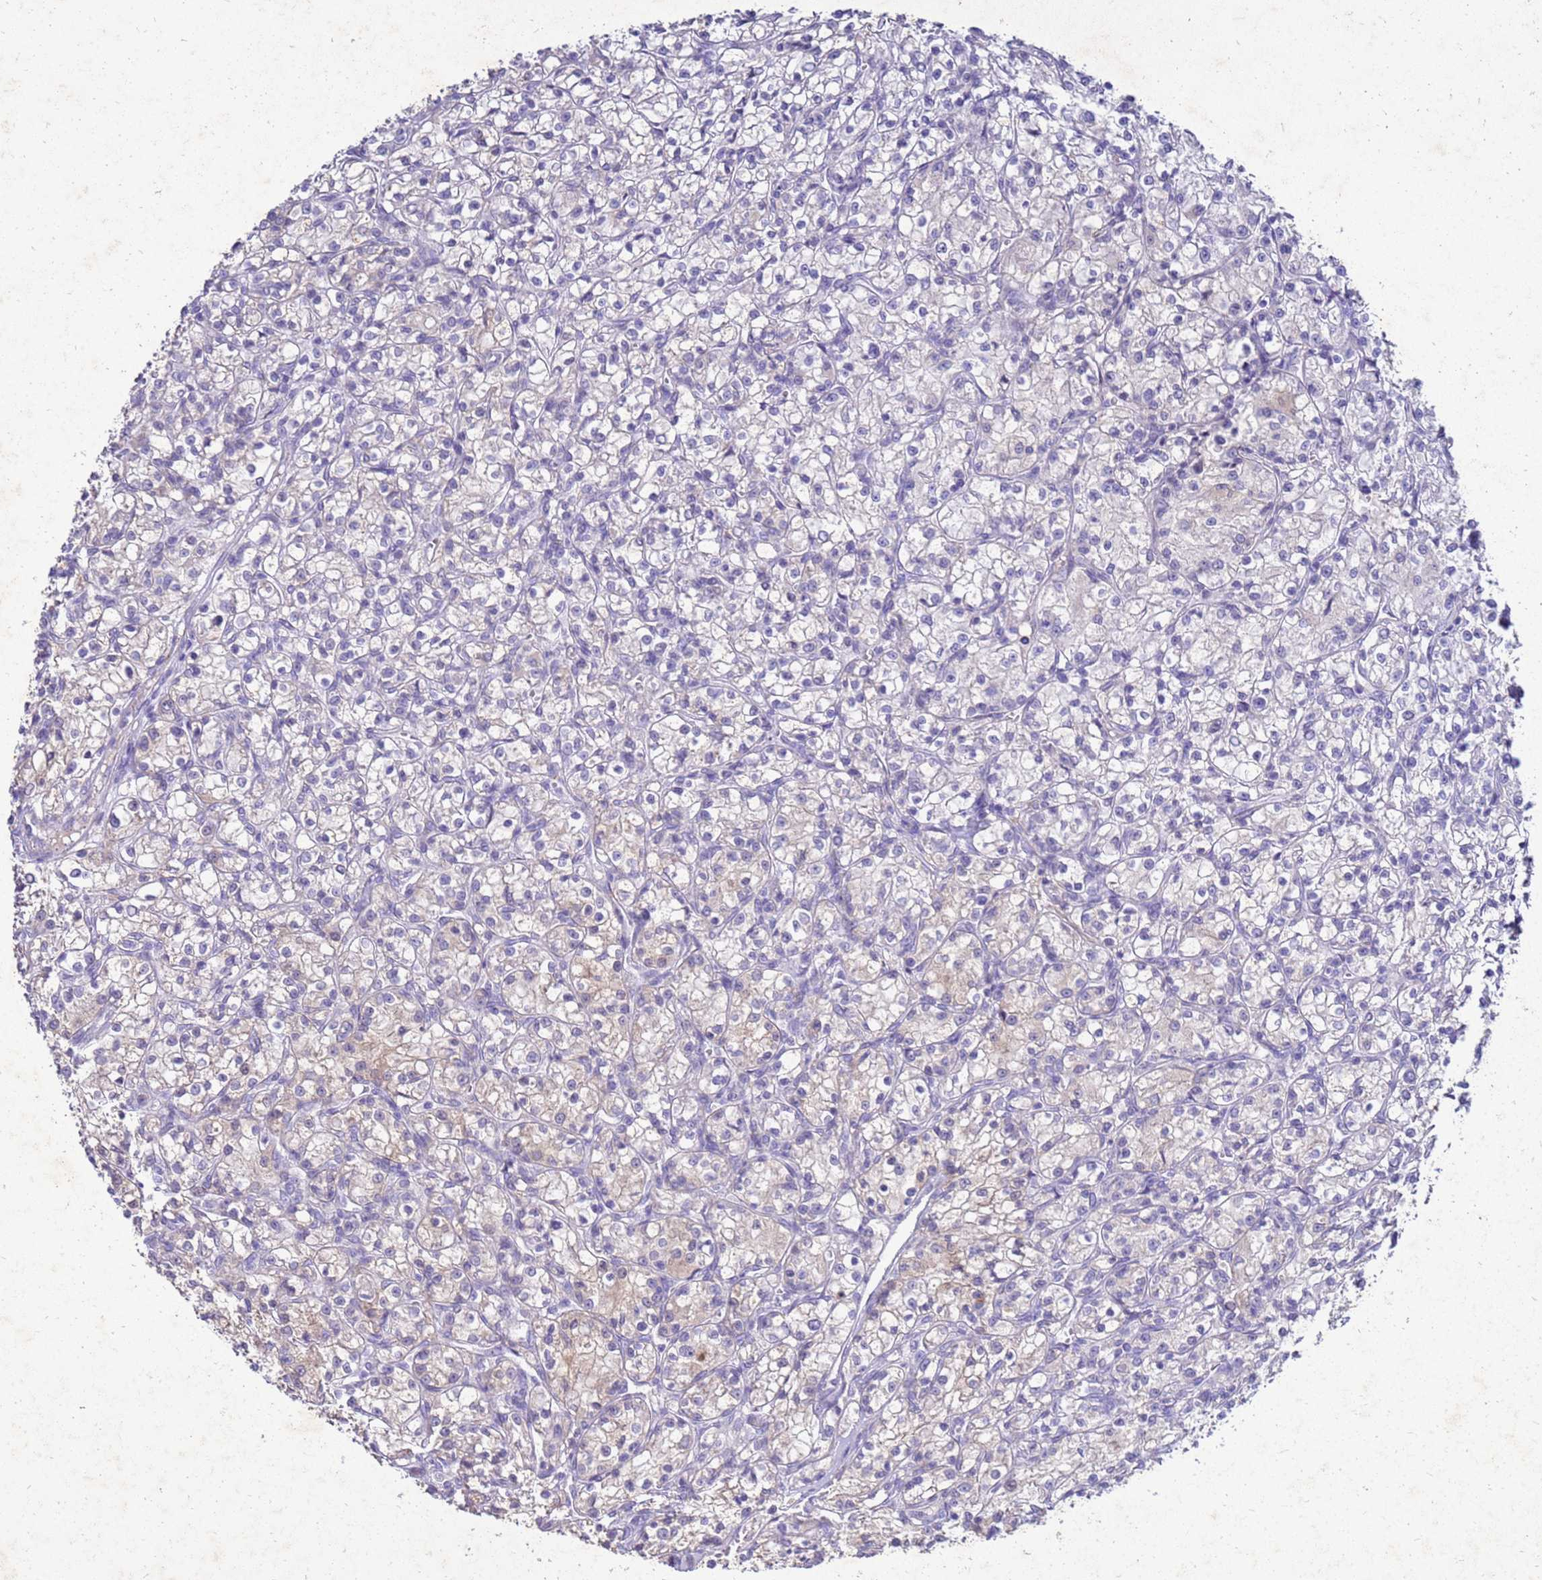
{"staining": {"intensity": "weak", "quantity": "<25%", "location": "cytoplasmic/membranous"}, "tissue": "renal cancer", "cell_type": "Tumor cells", "image_type": "cancer", "snomed": [{"axis": "morphology", "description": "Adenocarcinoma, NOS"}, {"axis": "topography", "description": "Kidney"}], "caption": "Tumor cells show no significant protein expression in adenocarcinoma (renal).", "gene": "AKR1C1", "patient": {"sex": "female", "age": 59}}